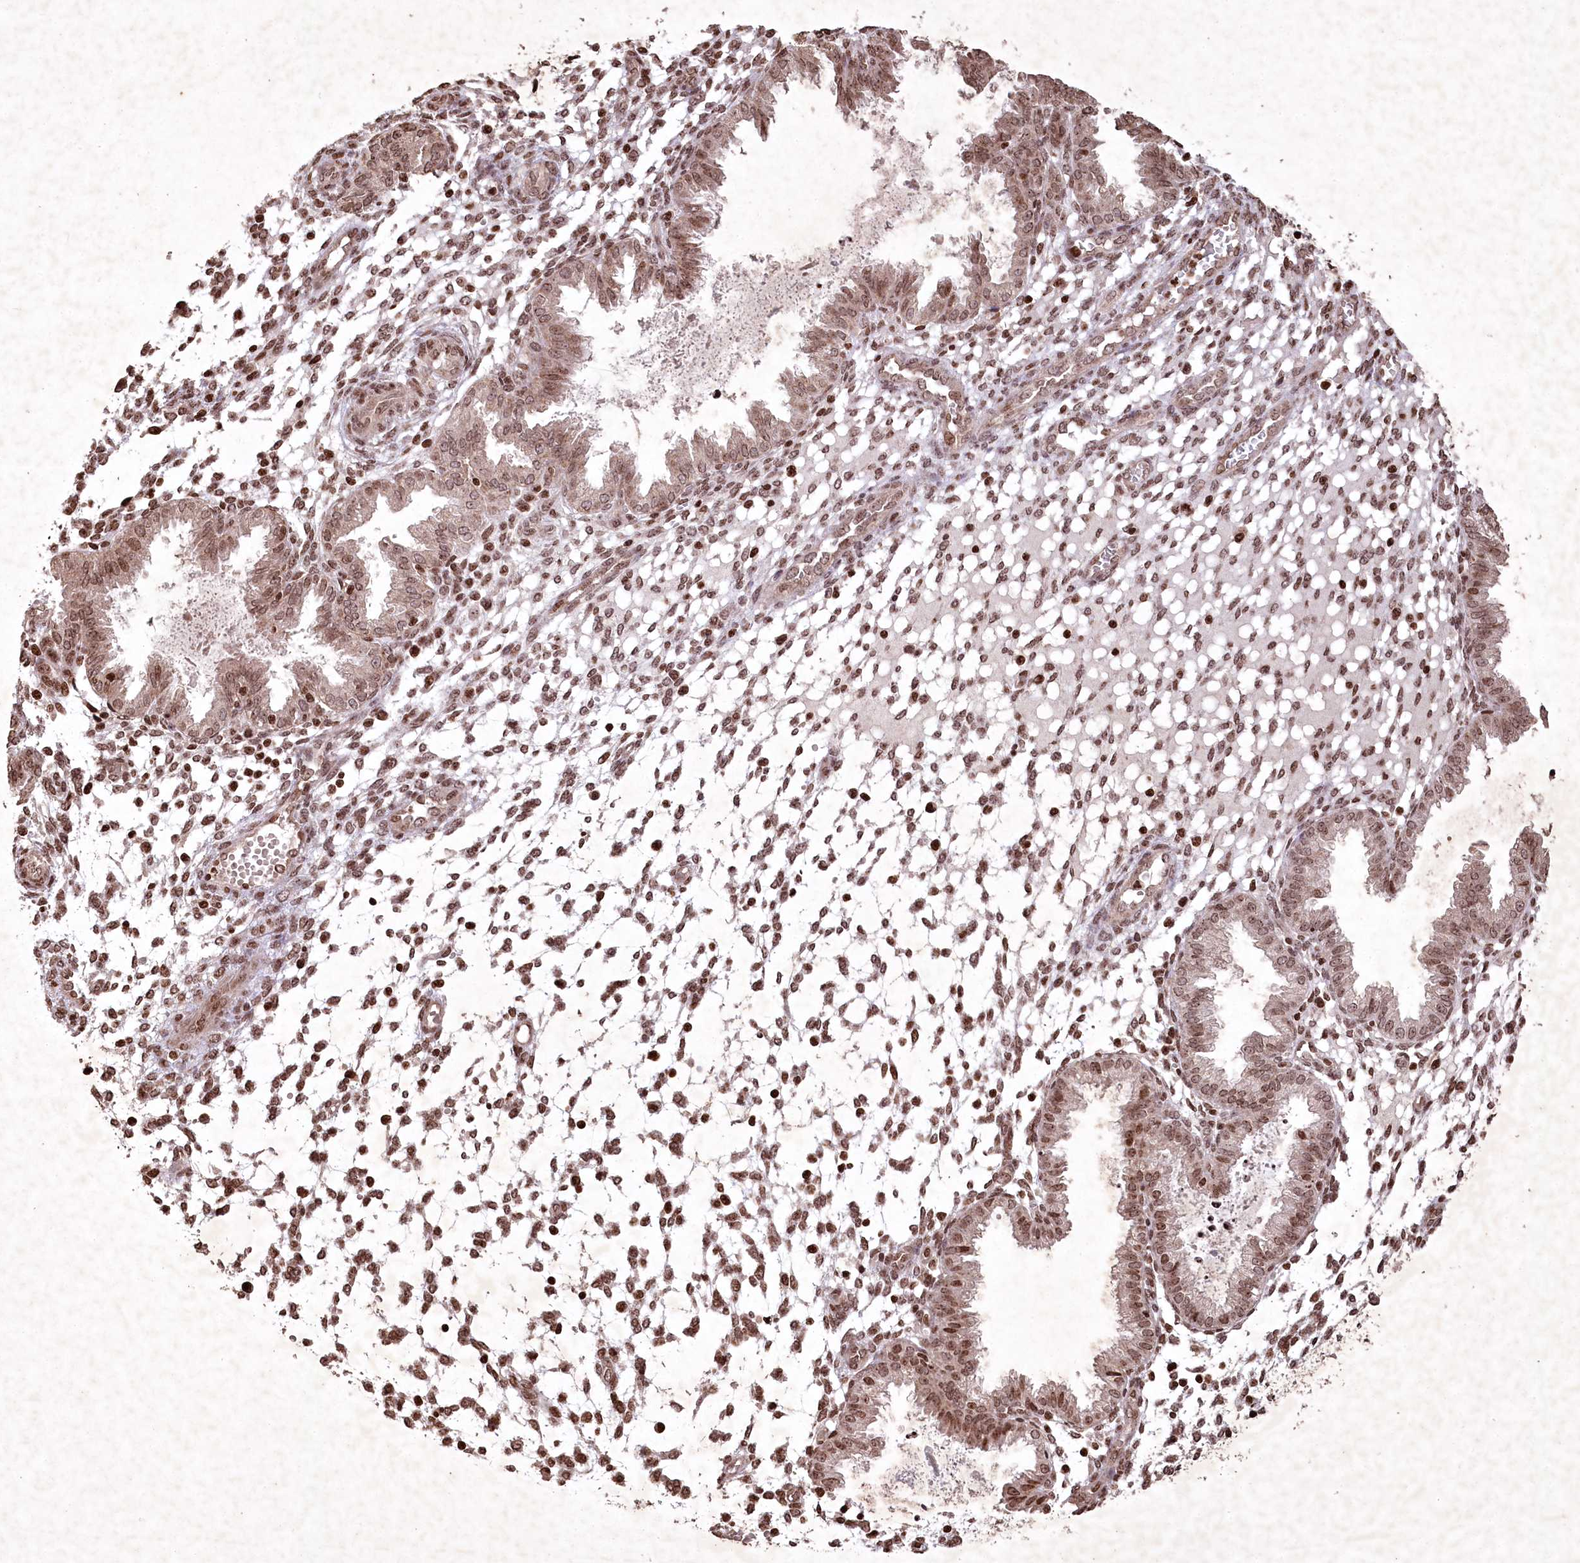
{"staining": {"intensity": "moderate", "quantity": ">75%", "location": "nuclear"}, "tissue": "endometrium", "cell_type": "Cells in endometrial stroma", "image_type": "normal", "snomed": [{"axis": "morphology", "description": "Normal tissue, NOS"}, {"axis": "topography", "description": "Endometrium"}], "caption": "Protein staining of normal endometrium exhibits moderate nuclear staining in approximately >75% of cells in endometrial stroma. (DAB IHC with brightfield microscopy, high magnification).", "gene": "CCSER2", "patient": {"sex": "female", "age": 33}}